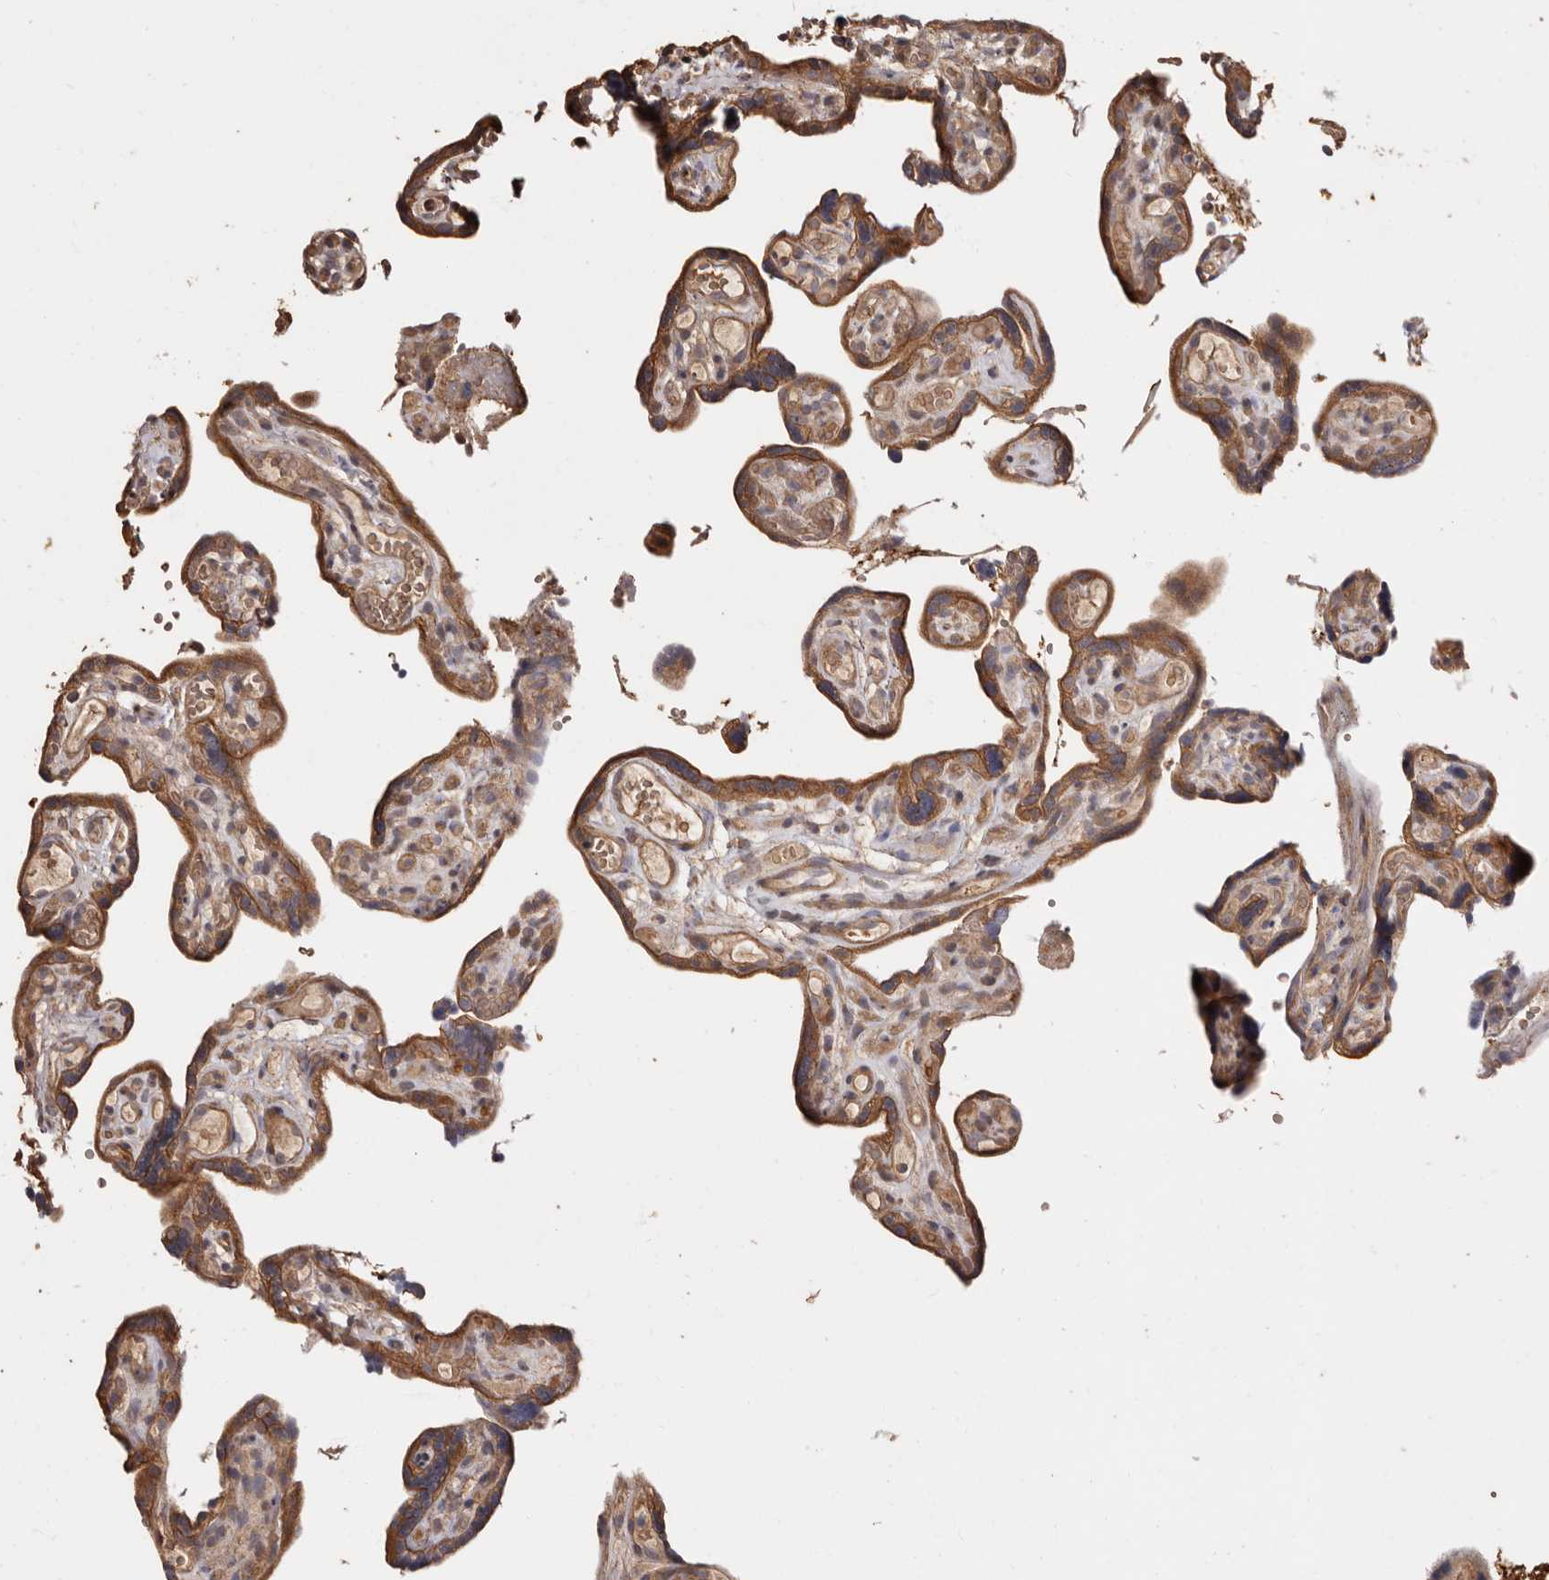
{"staining": {"intensity": "moderate", "quantity": ">75%", "location": "cytoplasmic/membranous"}, "tissue": "placenta", "cell_type": "Decidual cells", "image_type": "normal", "snomed": [{"axis": "morphology", "description": "Normal tissue, NOS"}, {"axis": "topography", "description": "Placenta"}], "caption": "This photomicrograph exhibits benign placenta stained with immunohistochemistry (IHC) to label a protein in brown. The cytoplasmic/membranous of decidual cells show moderate positivity for the protein. Nuclei are counter-stained blue.", "gene": "COQ8B", "patient": {"sex": "female", "age": 30}}